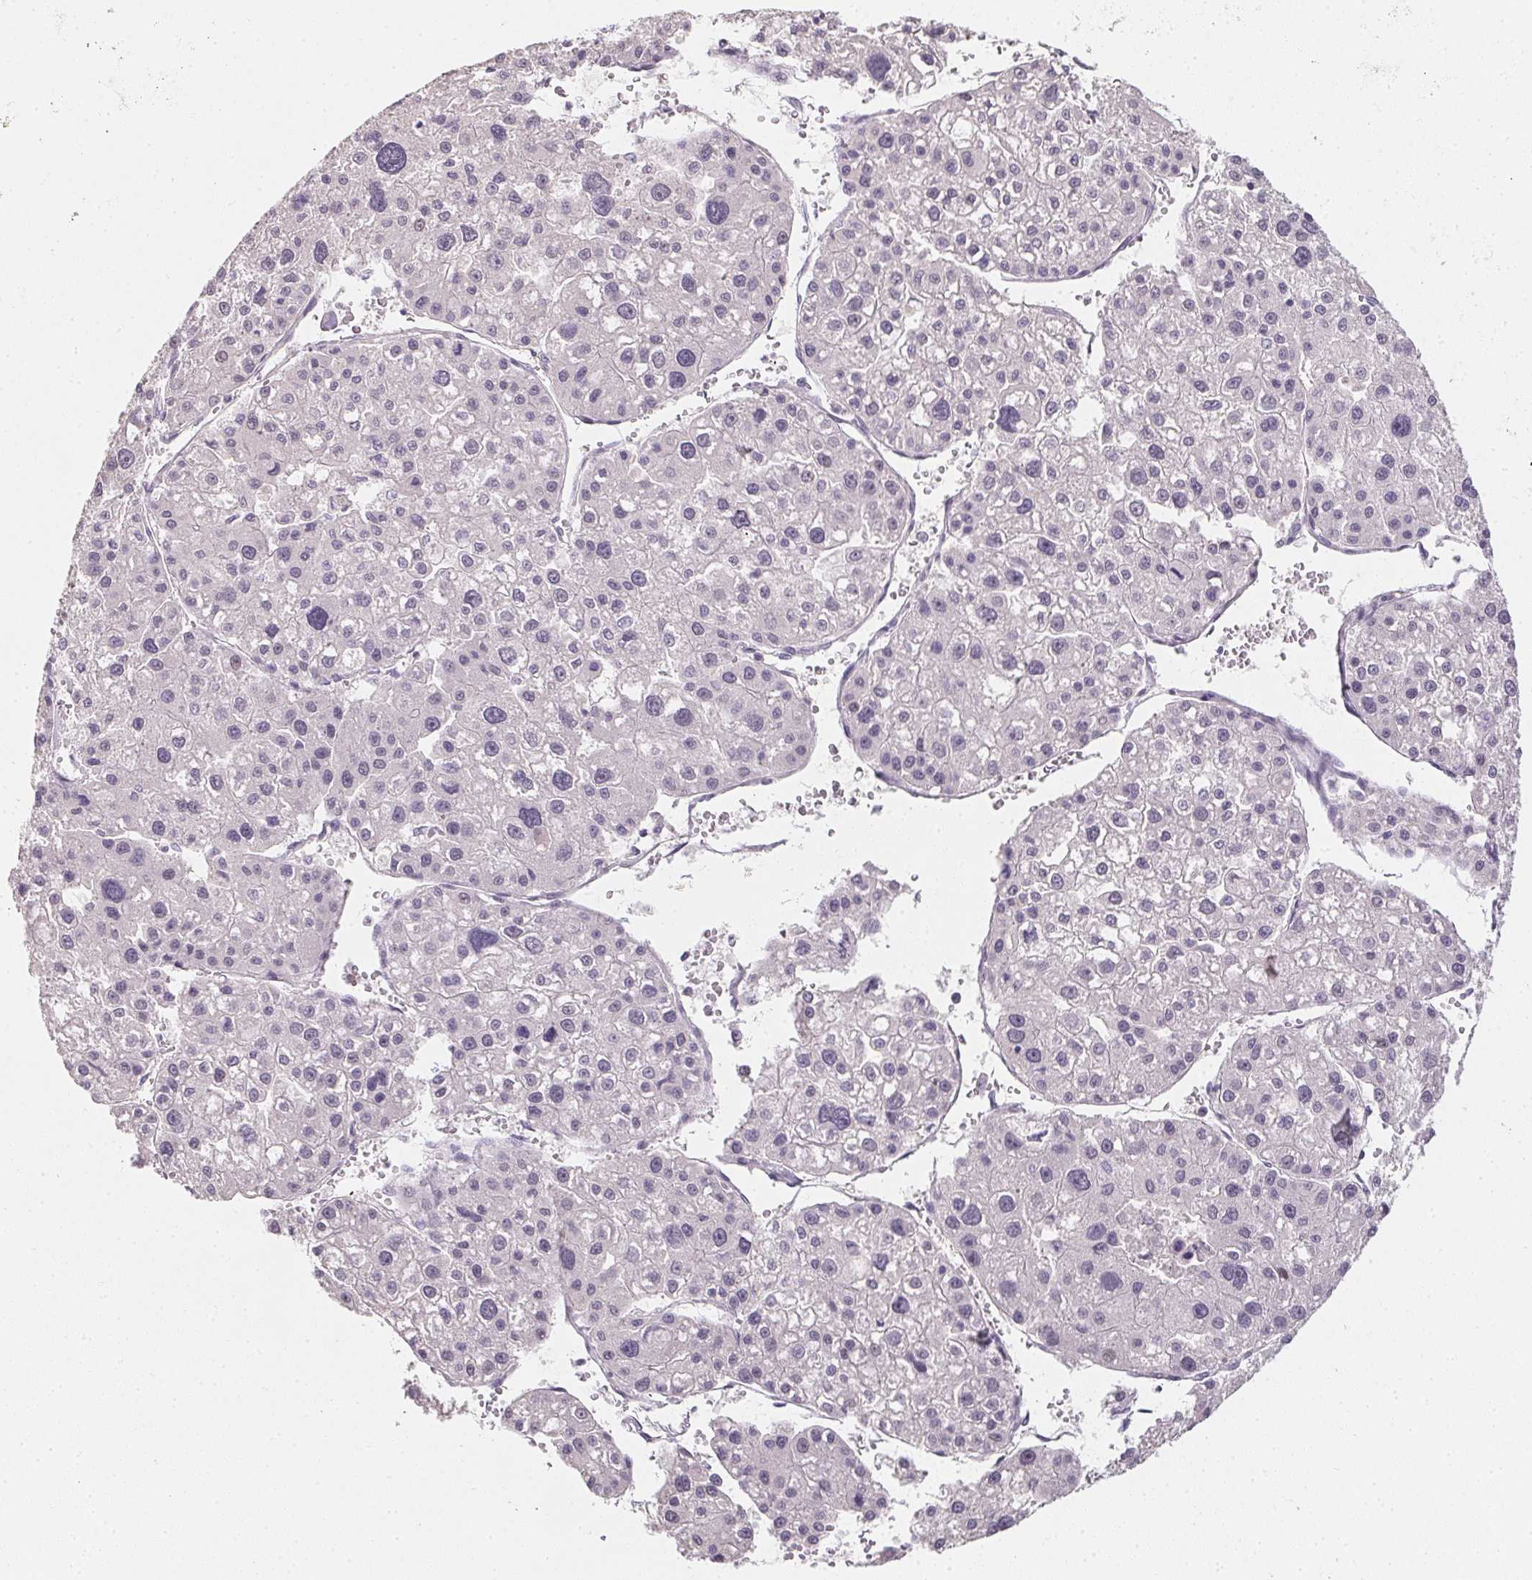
{"staining": {"intensity": "negative", "quantity": "none", "location": "none"}, "tissue": "liver cancer", "cell_type": "Tumor cells", "image_type": "cancer", "snomed": [{"axis": "morphology", "description": "Carcinoma, Hepatocellular, NOS"}, {"axis": "topography", "description": "Liver"}], "caption": "This is an immunohistochemistry micrograph of liver cancer. There is no expression in tumor cells.", "gene": "ZBBX", "patient": {"sex": "male", "age": 73}}